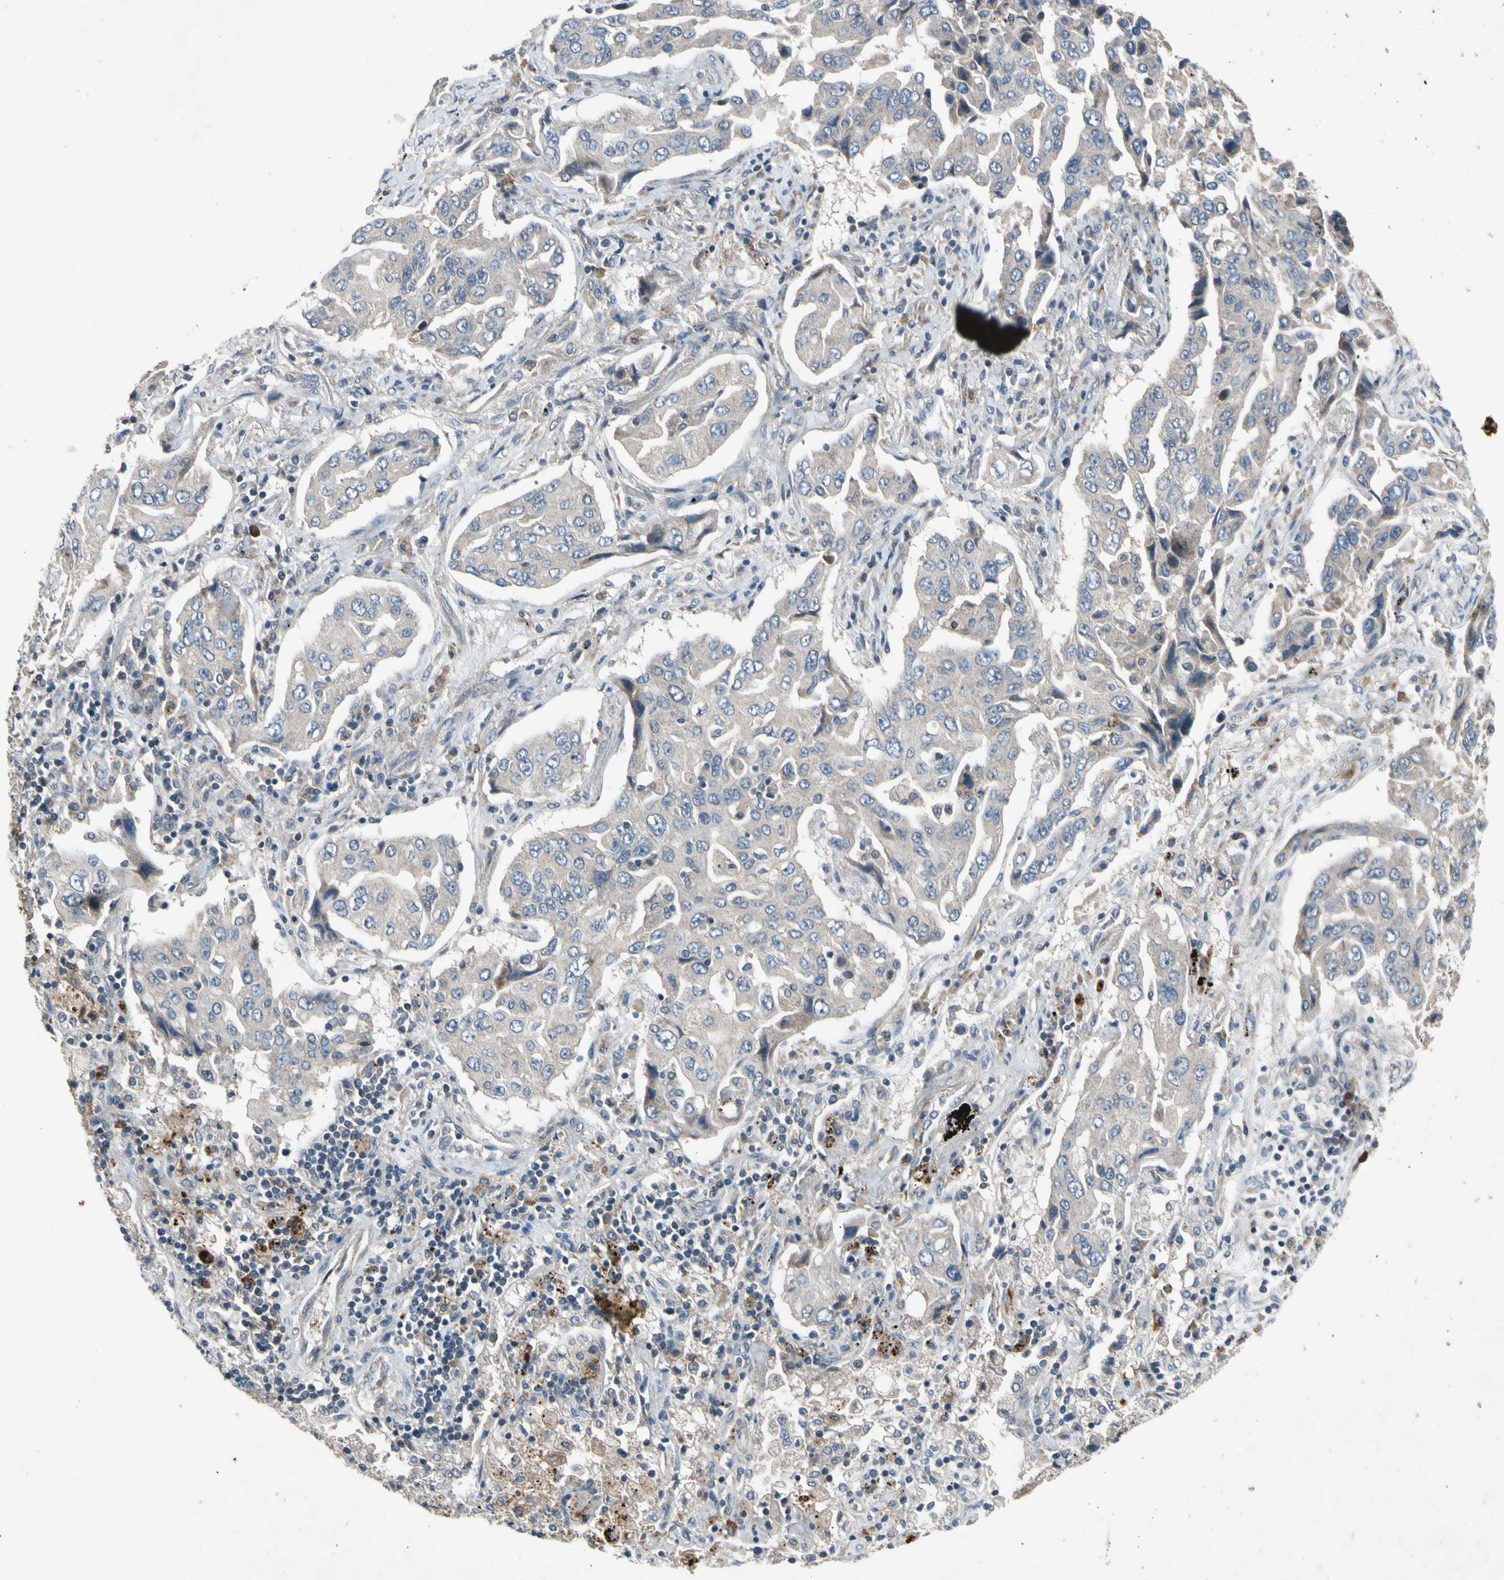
{"staining": {"intensity": "weak", "quantity": "25%-75%", "location": "cytoplasmic/membranous"}, "tissue": "lung cancer", "cell_type": "Tumor cells", "image_type": "cancer", "snomed": [{"axis": "morphology", "description": "Adenocarcinoma, NOS"}, {"axis": "topography", "description": "Lung"}], "caption": "Brown immunohistochemical staining in lung cancer (adenocarcinoma) exhibits weak cytoplasmic/membranous positivity in approximately 25%-75% of tumor cells.", "gene": "GPLD1", "patient": {"sex": "female", "age": 65}}